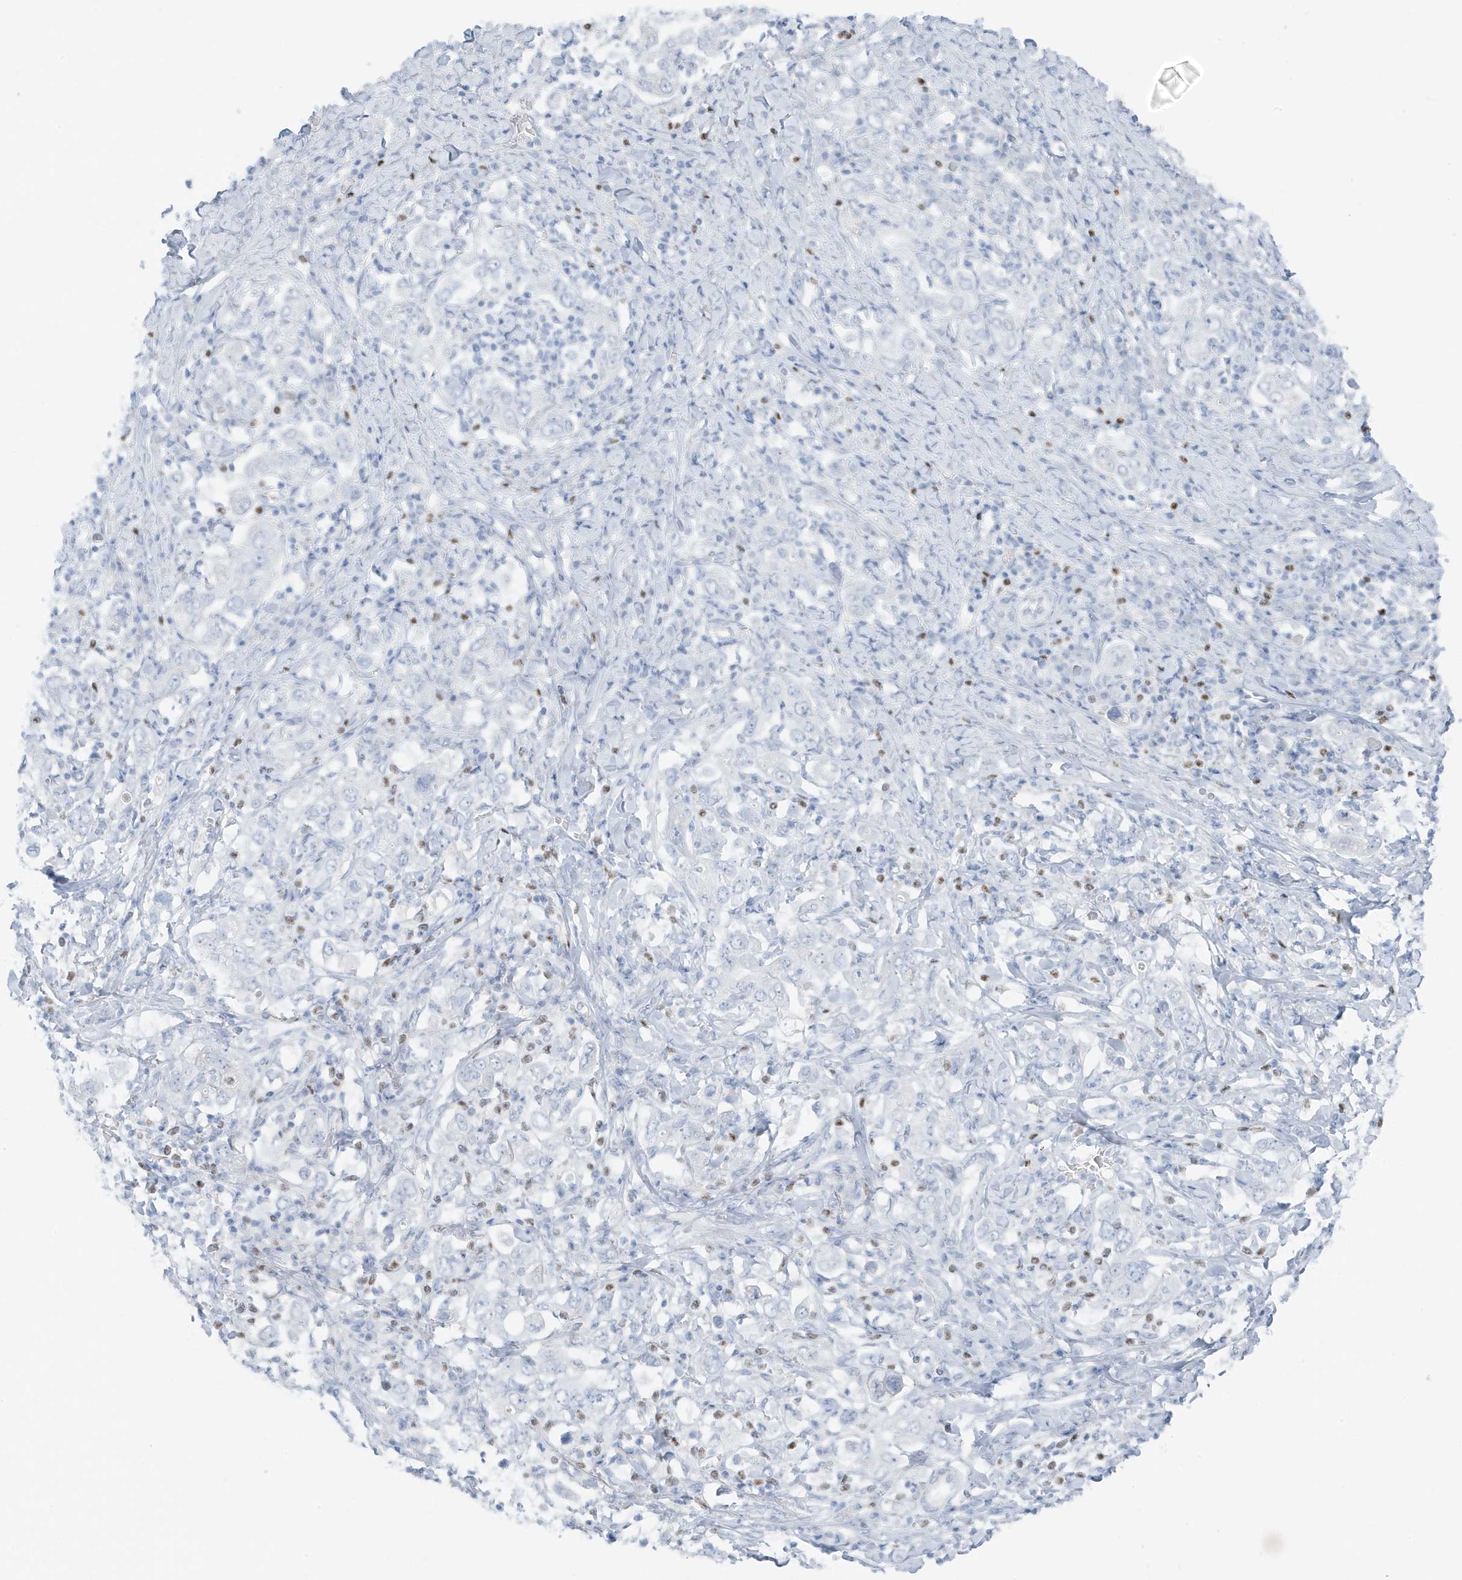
{"staining": {"intensity": "negative", "quantity": "none", "location": "none"}, "tissue": "stomach cancer", "cell_type": "Tumor cells", "image_type": "cancer", "snomed": [{"axis": "morphology", "description": "Adenocarcinoma, NOS"}, {"axis": "topography", "description": "Stomach, upper"}], "caption": "This is an immunohistochemistry (IHC) micrograph of human stomach adenocarcinoma. There is no expression in tumor cells.", "gene": "ZFP64", "patient": {"sex": "male", "age": 62}}